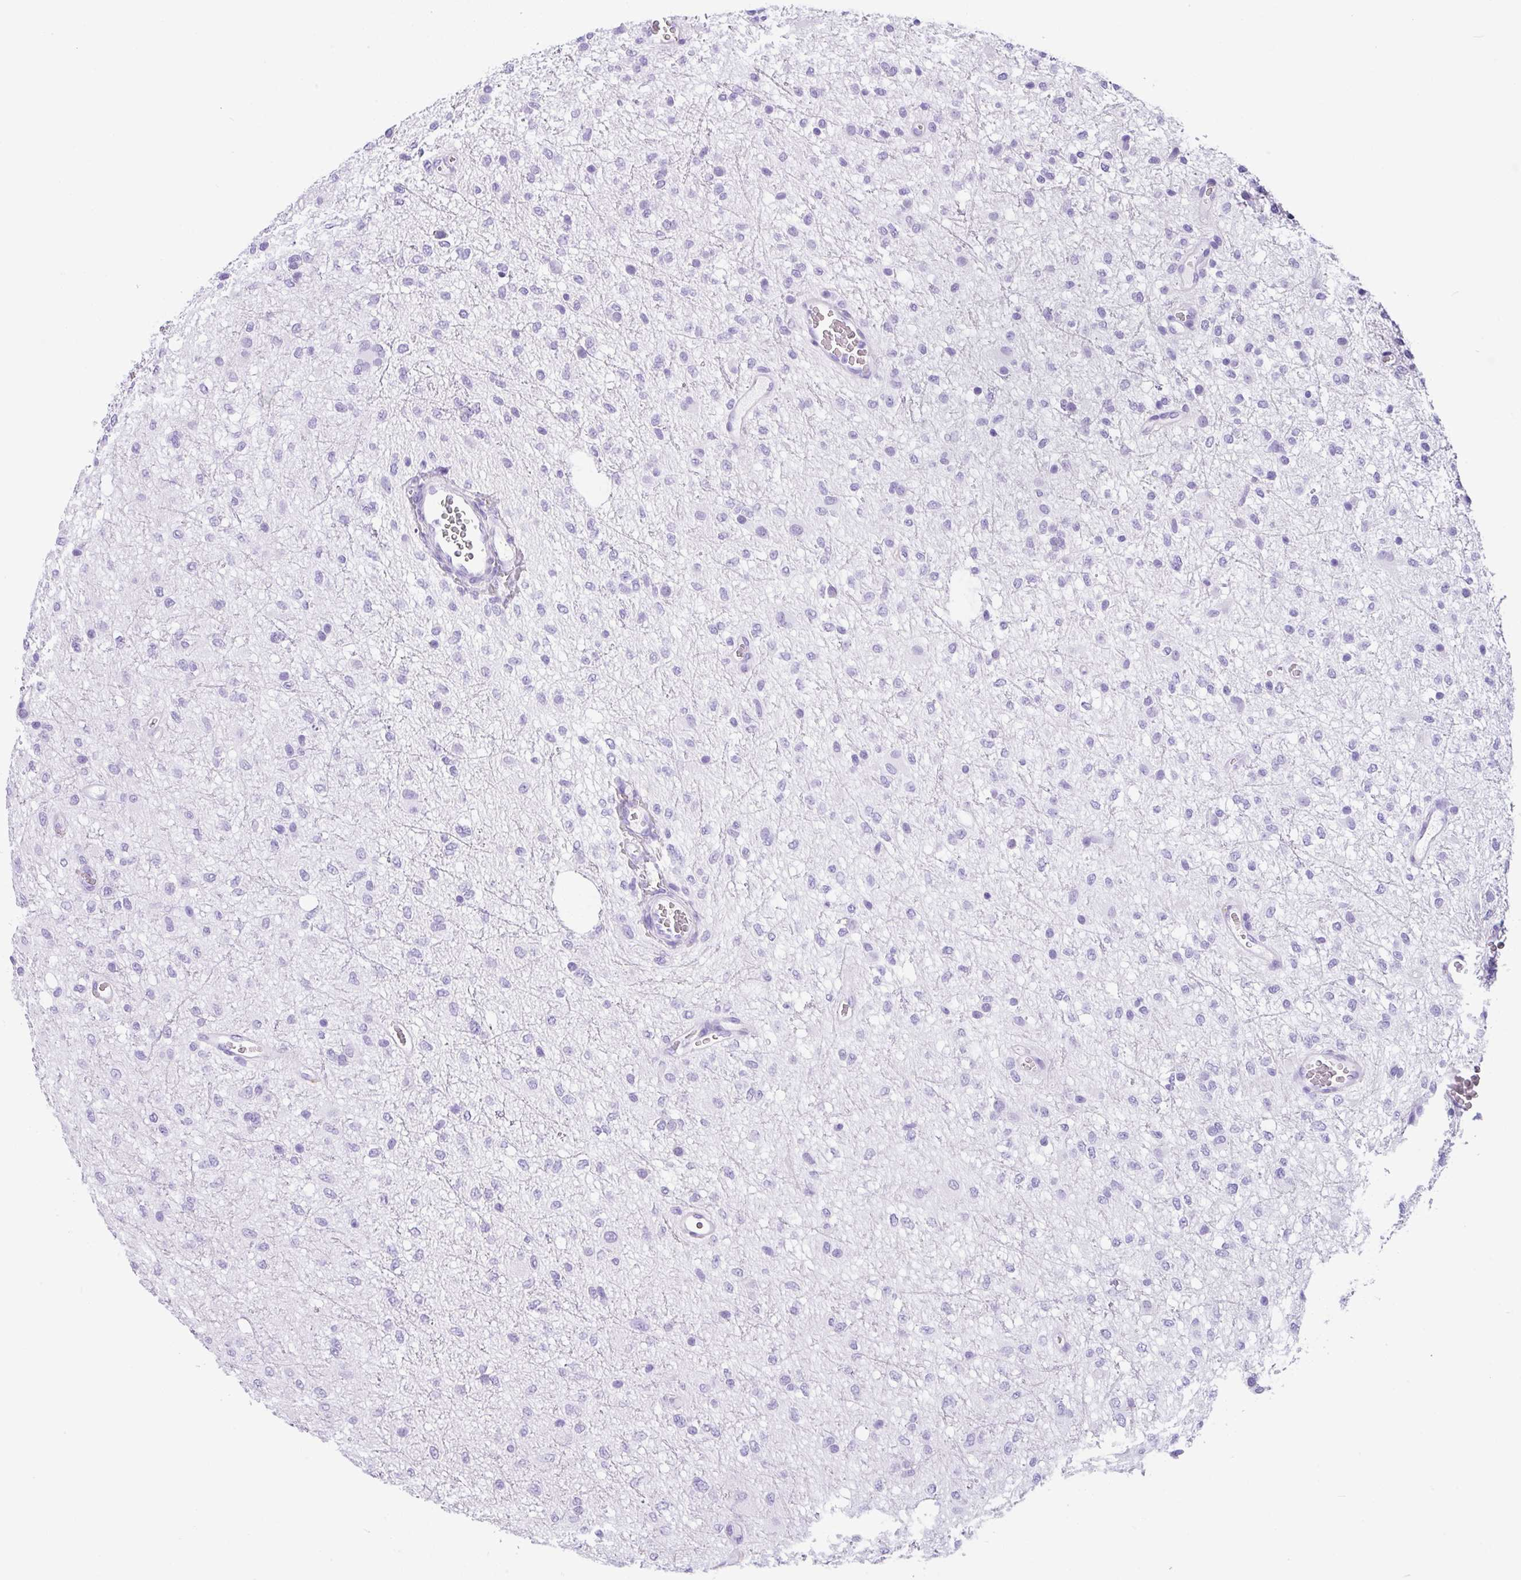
{"staining": {"intensity": "negative", "quantity": "none", "location": "none"}, "tissue": "glioma", "cell_type": "Tumor cells", "image_type": "cancer", "snomed": [{"axis": "morphology", "description": "Glioma, malignant, Low grade"}, {"axis": "topography", "description": "Cerebellum"}], "caption": "Tumor cells show no significant staining in glioma.", "gene": "ZG16", "patient": {"sex": "female", "age": 5}}